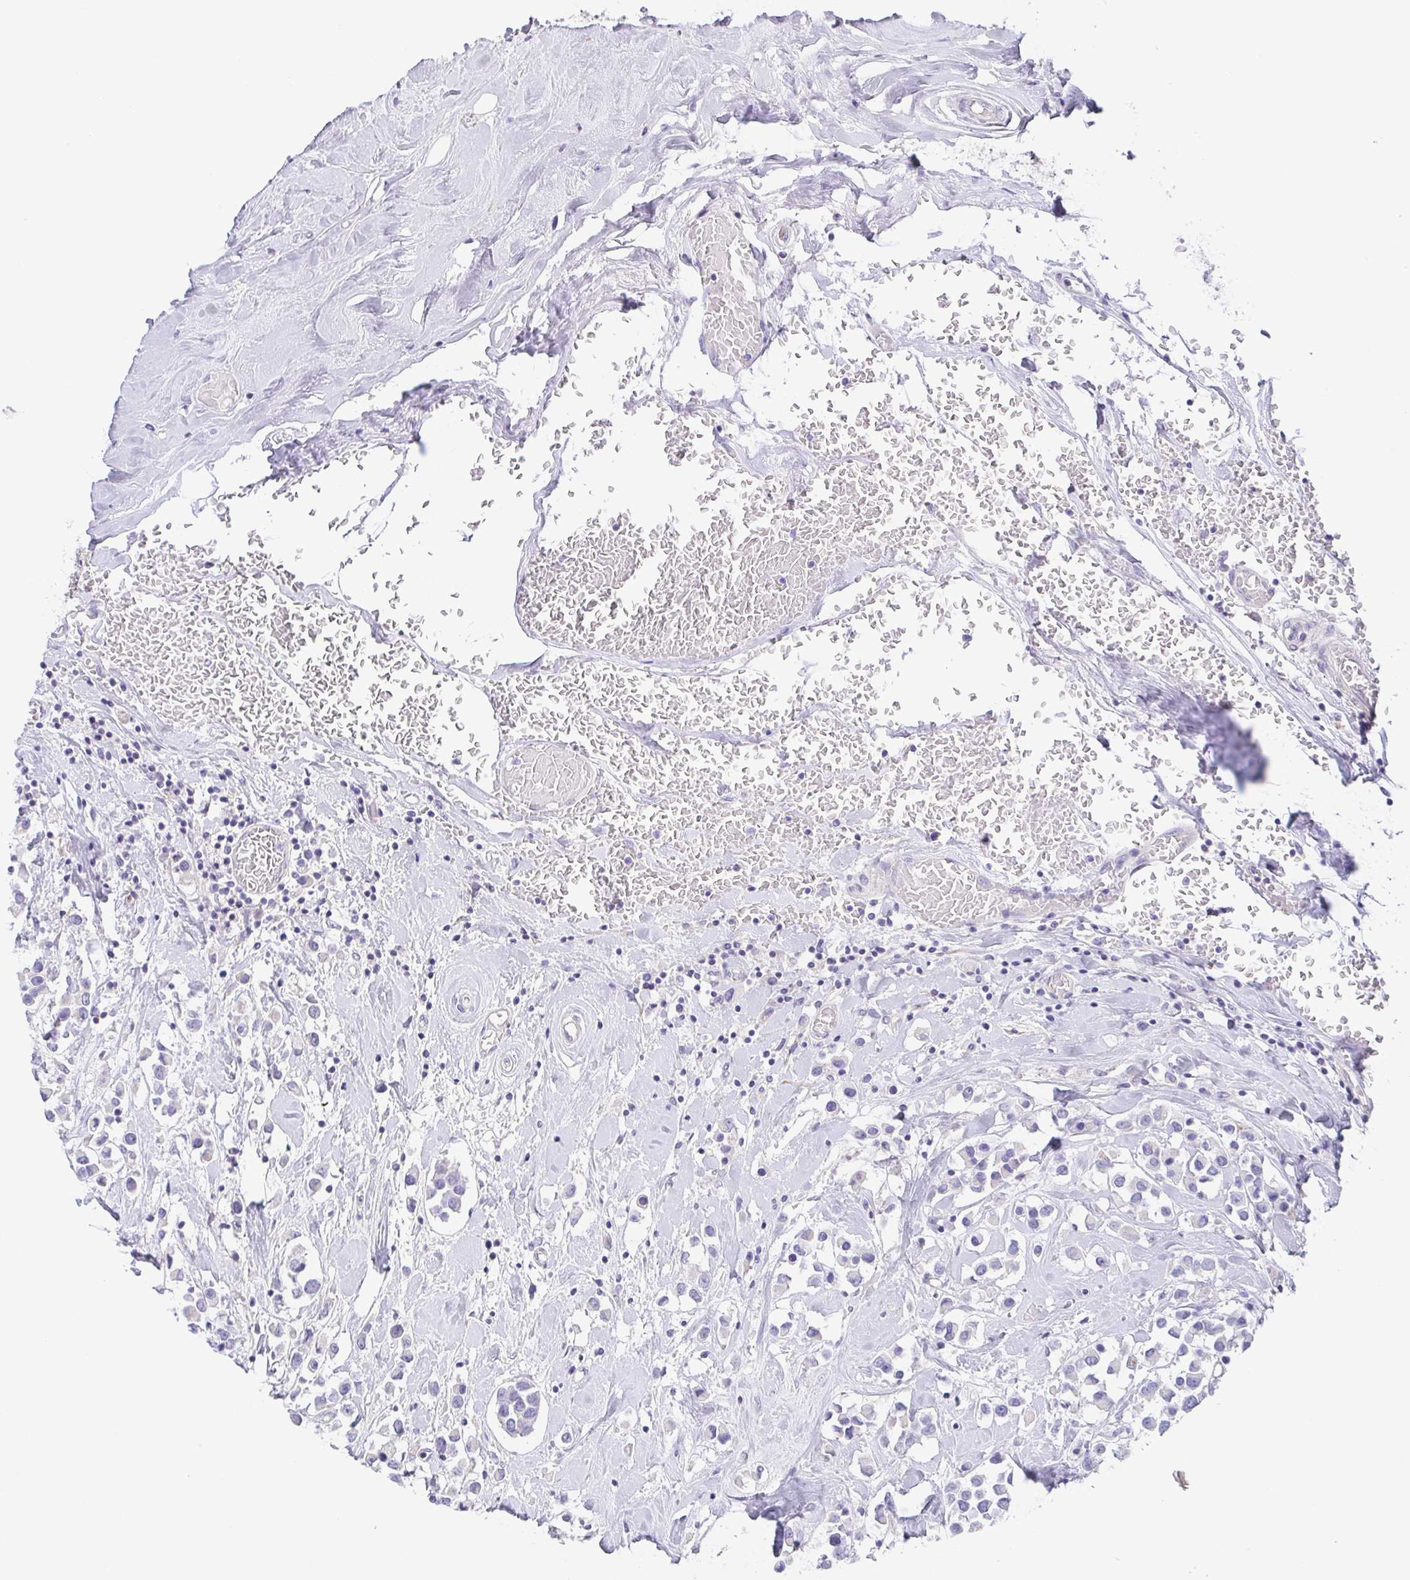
{"staining": {"intensity": "negative", "quantity": "none", "location": "none"}, "tissue": "breast cancer", "cell_type": "Tumor cells", "image_type": "cancer", "snomed": [{"axis": "morphology", "description": "Duct carcinoma"}, {"axis": "topography", "description": "Breast"}], "caption": "Human breast cancer (invasive ductal carcinoma) stained for a protein using IHC reveals no expression in tumor cells.", "gene": "PKDREJ", "patient": {"sex": "female", "age": 61}}